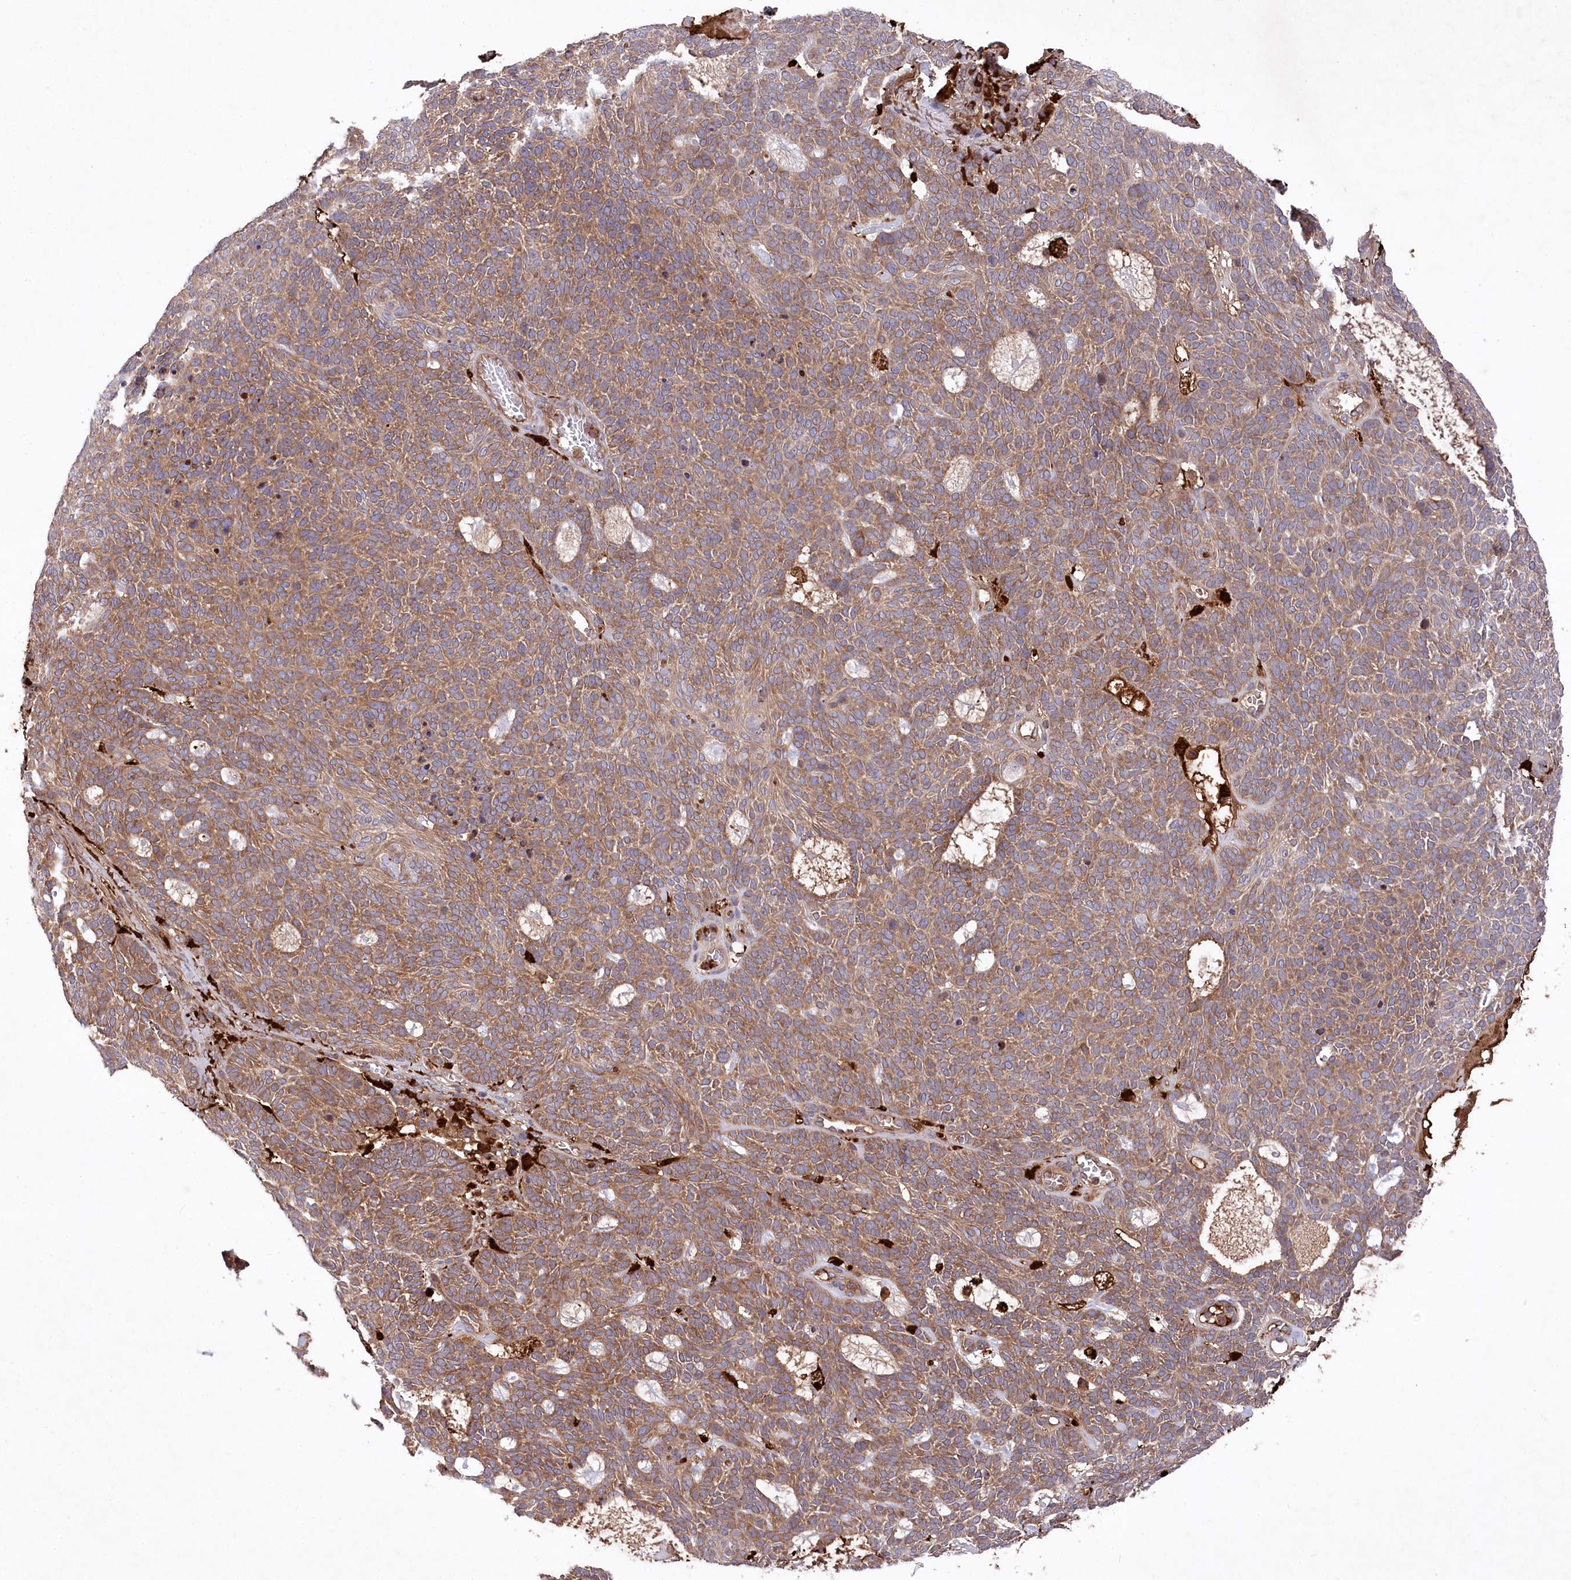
{"staining": {"intensity": "moderate", "quantity": ">75%", "location": "cytoplasmic/membranous"}, "tissue": "skin cancer", "cell_type": "Tumor cells", "image_type": "cancer", "snomed": [{"axis": "morphology", "description": "Squamous cell carcinoma, NOS"}, {"axis": "topography", "description": "Skin"}], "caption": "Immunohistochemical staining of skin squamous cell carcinoma displays moderate cytoplasmic/membranous protein expression in about >75% of tumor cells.", "gene": "PPP1R21", "patient": {"sex": "female", "age": 90}}